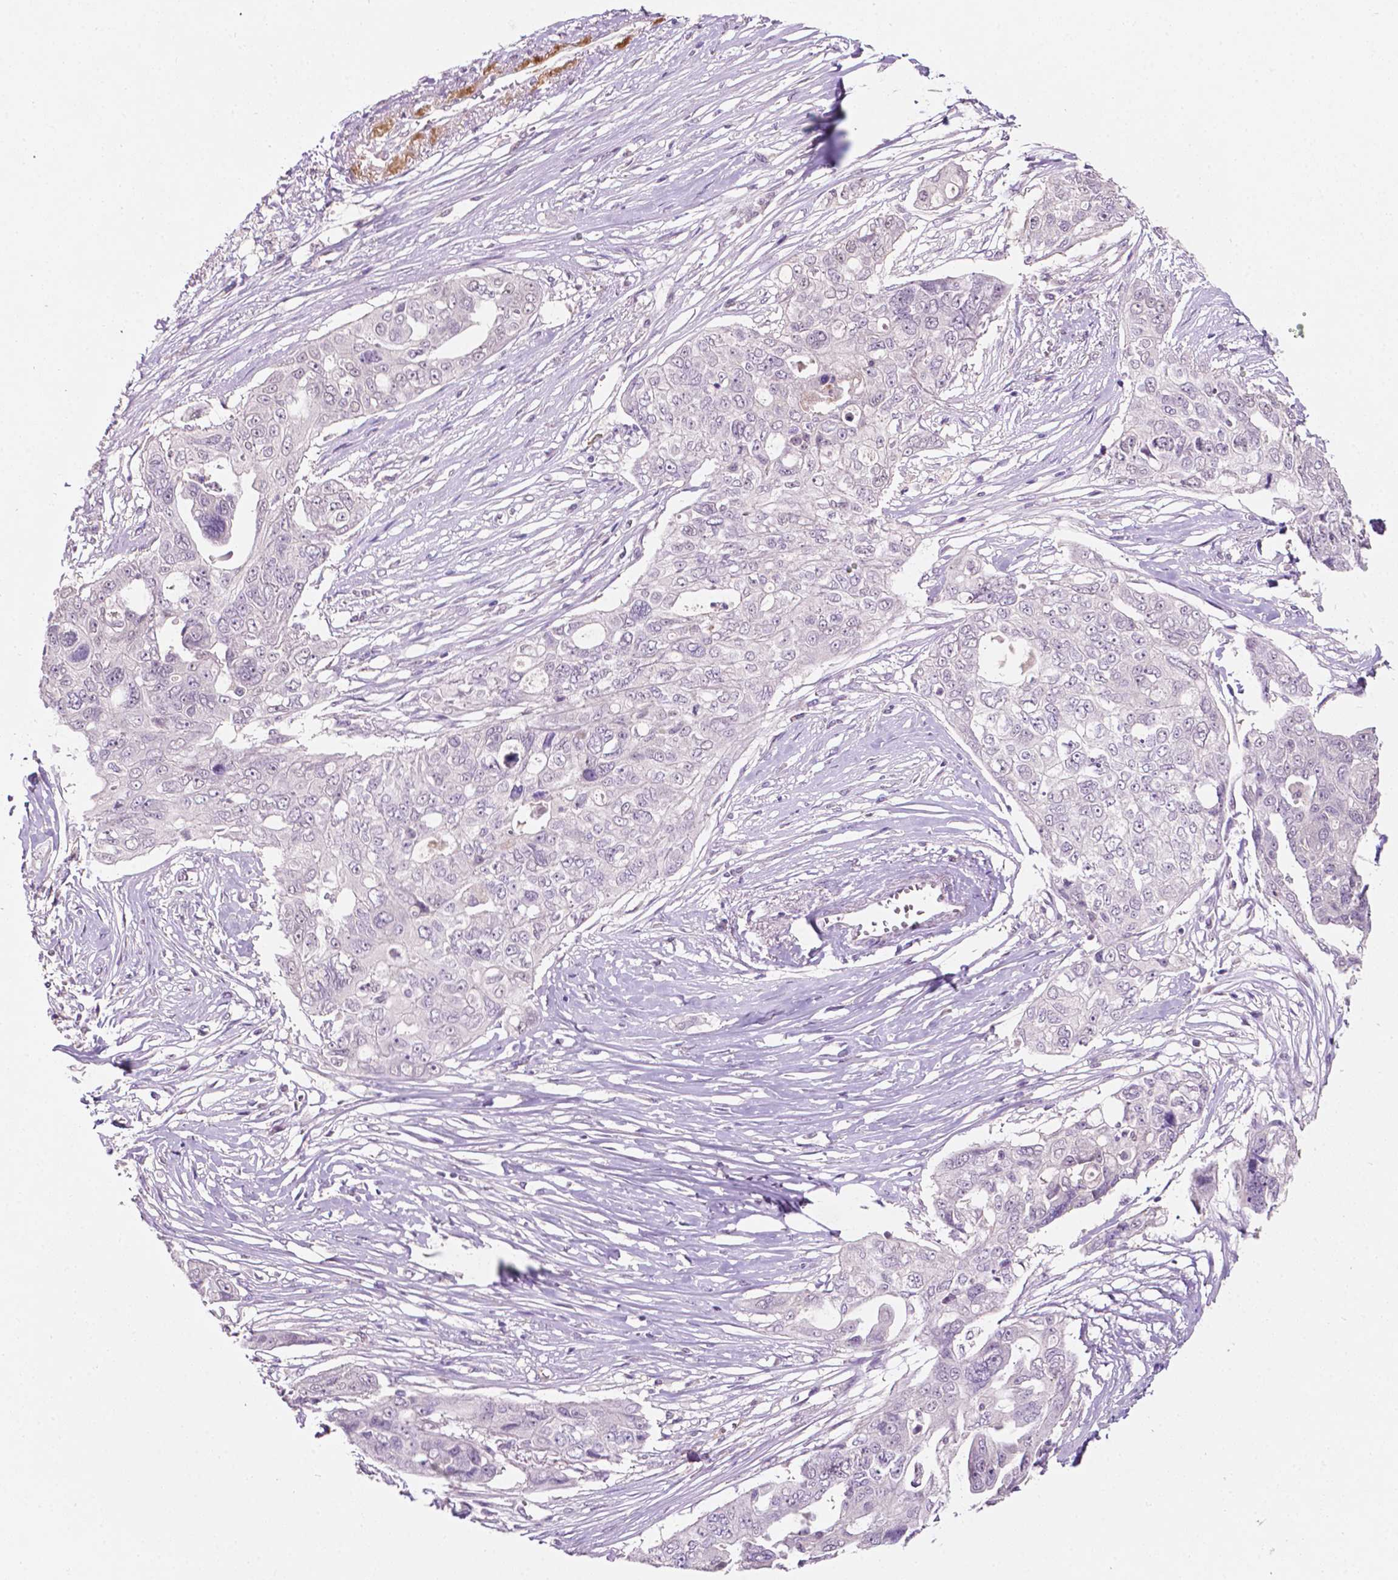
{"staining": {"intensity": "negative", "quantity": "none", "location": "none"}, "tissue": "ovarian cancer", "cell_type": "Tumor cells", "image_type": "cancer", "snomed": [{"axis": "morphology", "description": "Carcinoma, endometroid"}, {"axis": "topography", "description": "Ovary"}], "caption": "Tumor cells are negative for protein expression in human ovarian endometroid carcinoma. (DAB immunohistochemistry (IHC), high magnification).", "gene": "TM6SF2", "patient": {"sex": "female", "age": 70}}